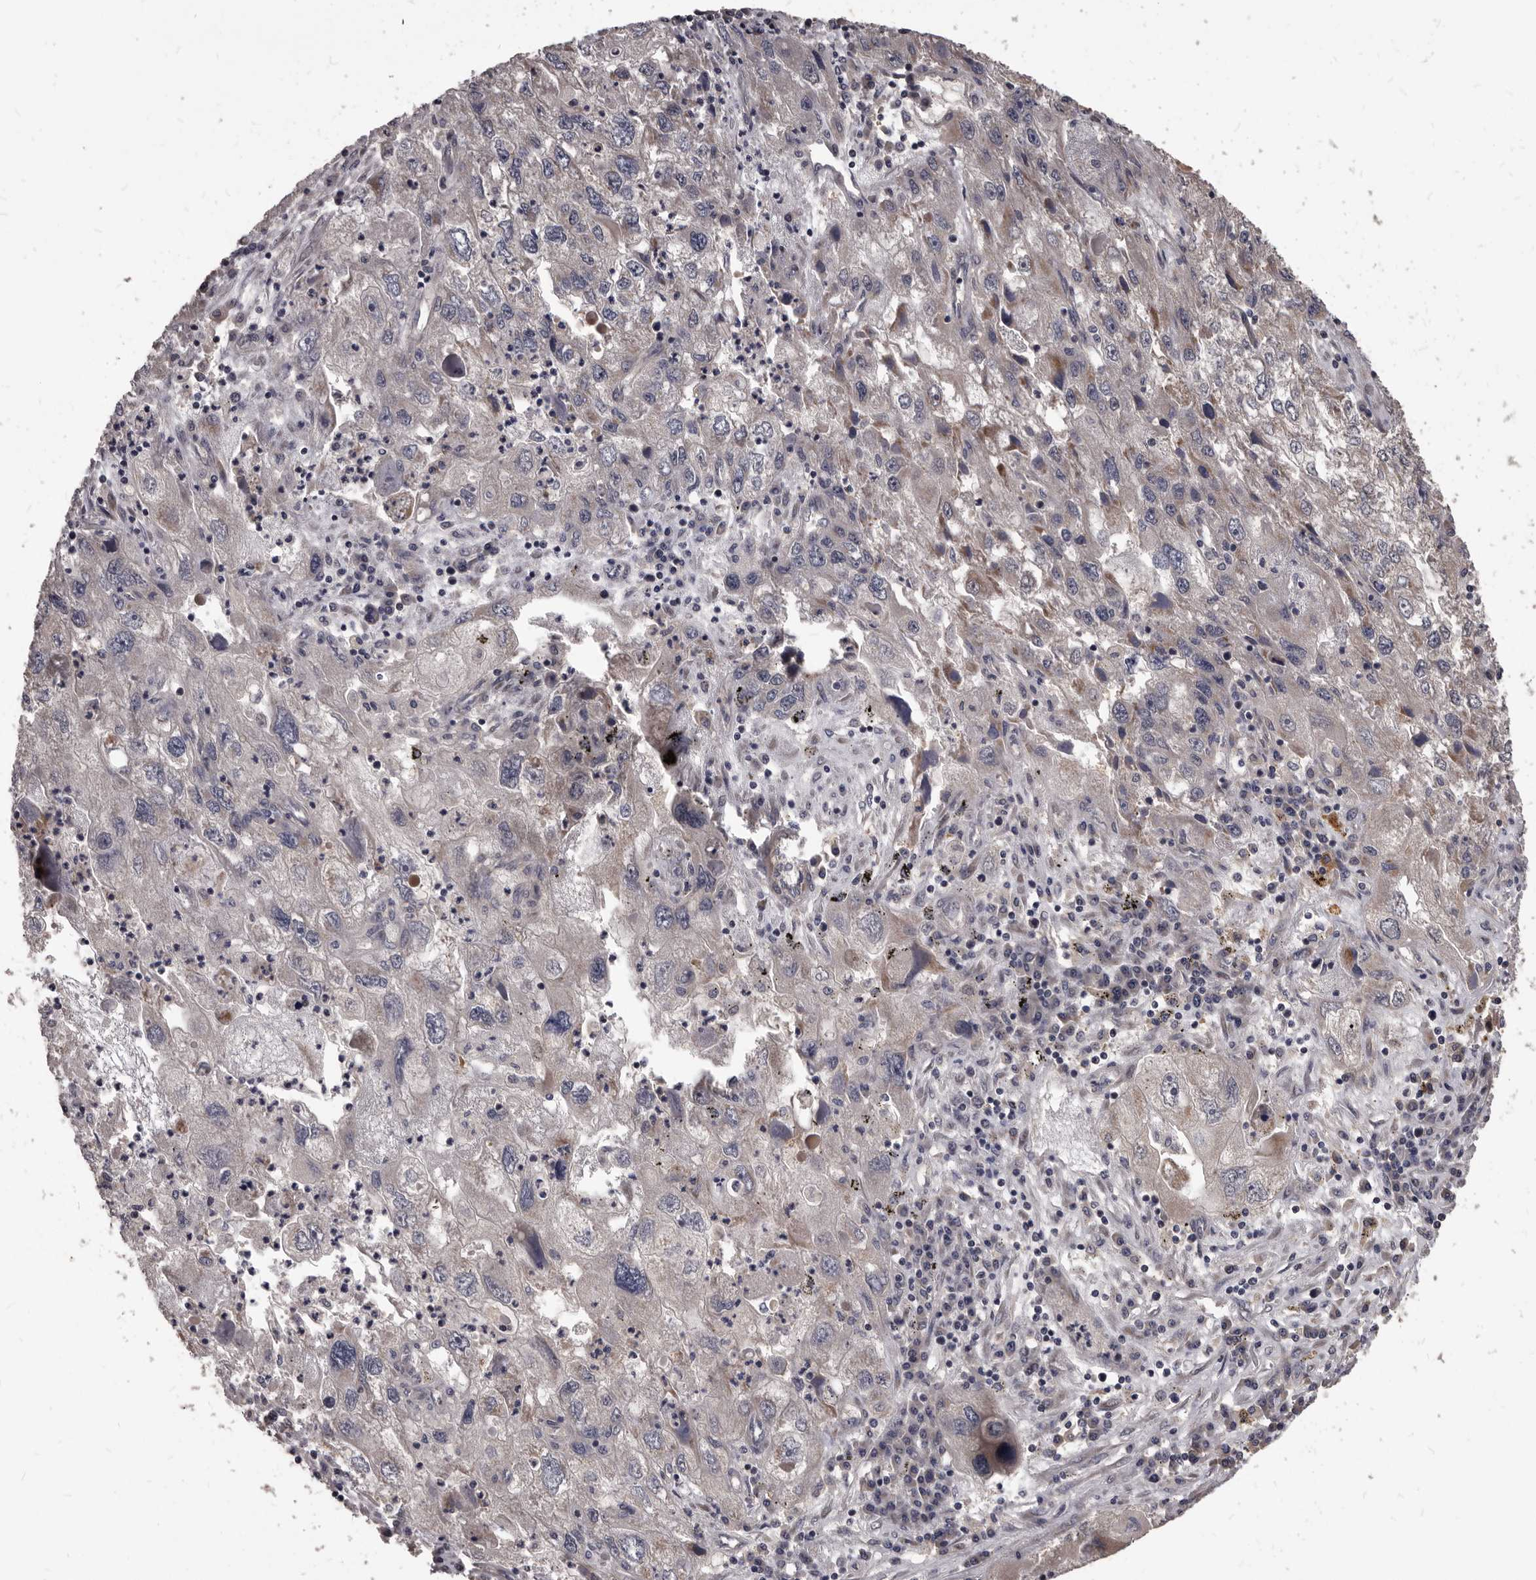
{"staining": {"intensity": "negative", "quantity": "none", "location": "none"}, "tissue": "endometrial cancer", "cell_type": "Tumor cells", "image_type": "cancer", "snomed": [{"axis": "morphology", "description": "Adenocarcinoma, NOS"}, {"axis": "topography", "description": "Endometrium"}], "caption": "Immunohistochemical staining of endometrial cancer demonstrates no significant positivity in tumor cells.", "gene": "GABPB2", "patient": {"sex": "female", "age": 49}}